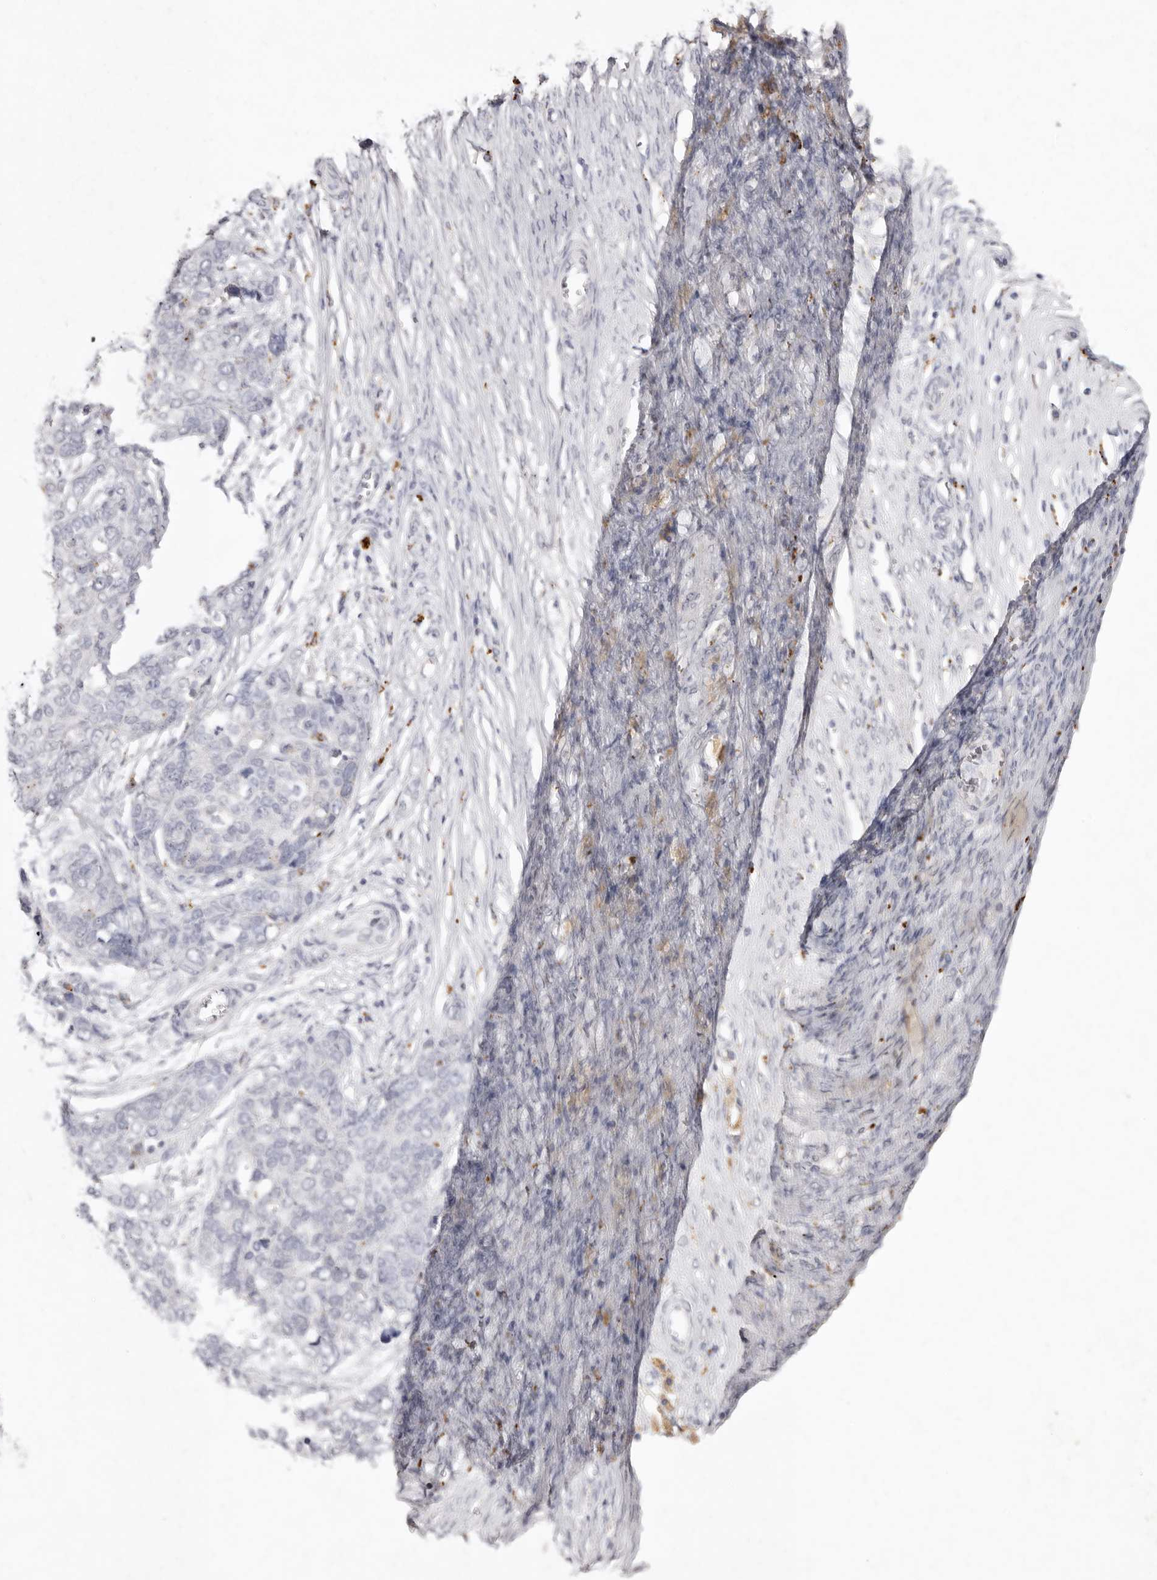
{"staining": {"intensity": "negative", "quantity": "none", "location": "none"}, "tissue": "ovarian cancer", "cell_type": "Tumor cells", "image_type": "cancer", "snomed": [{"axis": "morphology", "description": "Cystadenocarcinoma, serous, NOS"}, {"axis": "topography", "description": "Ovary"}], "caption": "Ovarian cancer (serous cystadenocarcinoma) stained for a protein using immunohistochemistry reveals no expression tumor cells.", "gene": "FAM185A", "patient": {"sex": "female", "age": 44}}